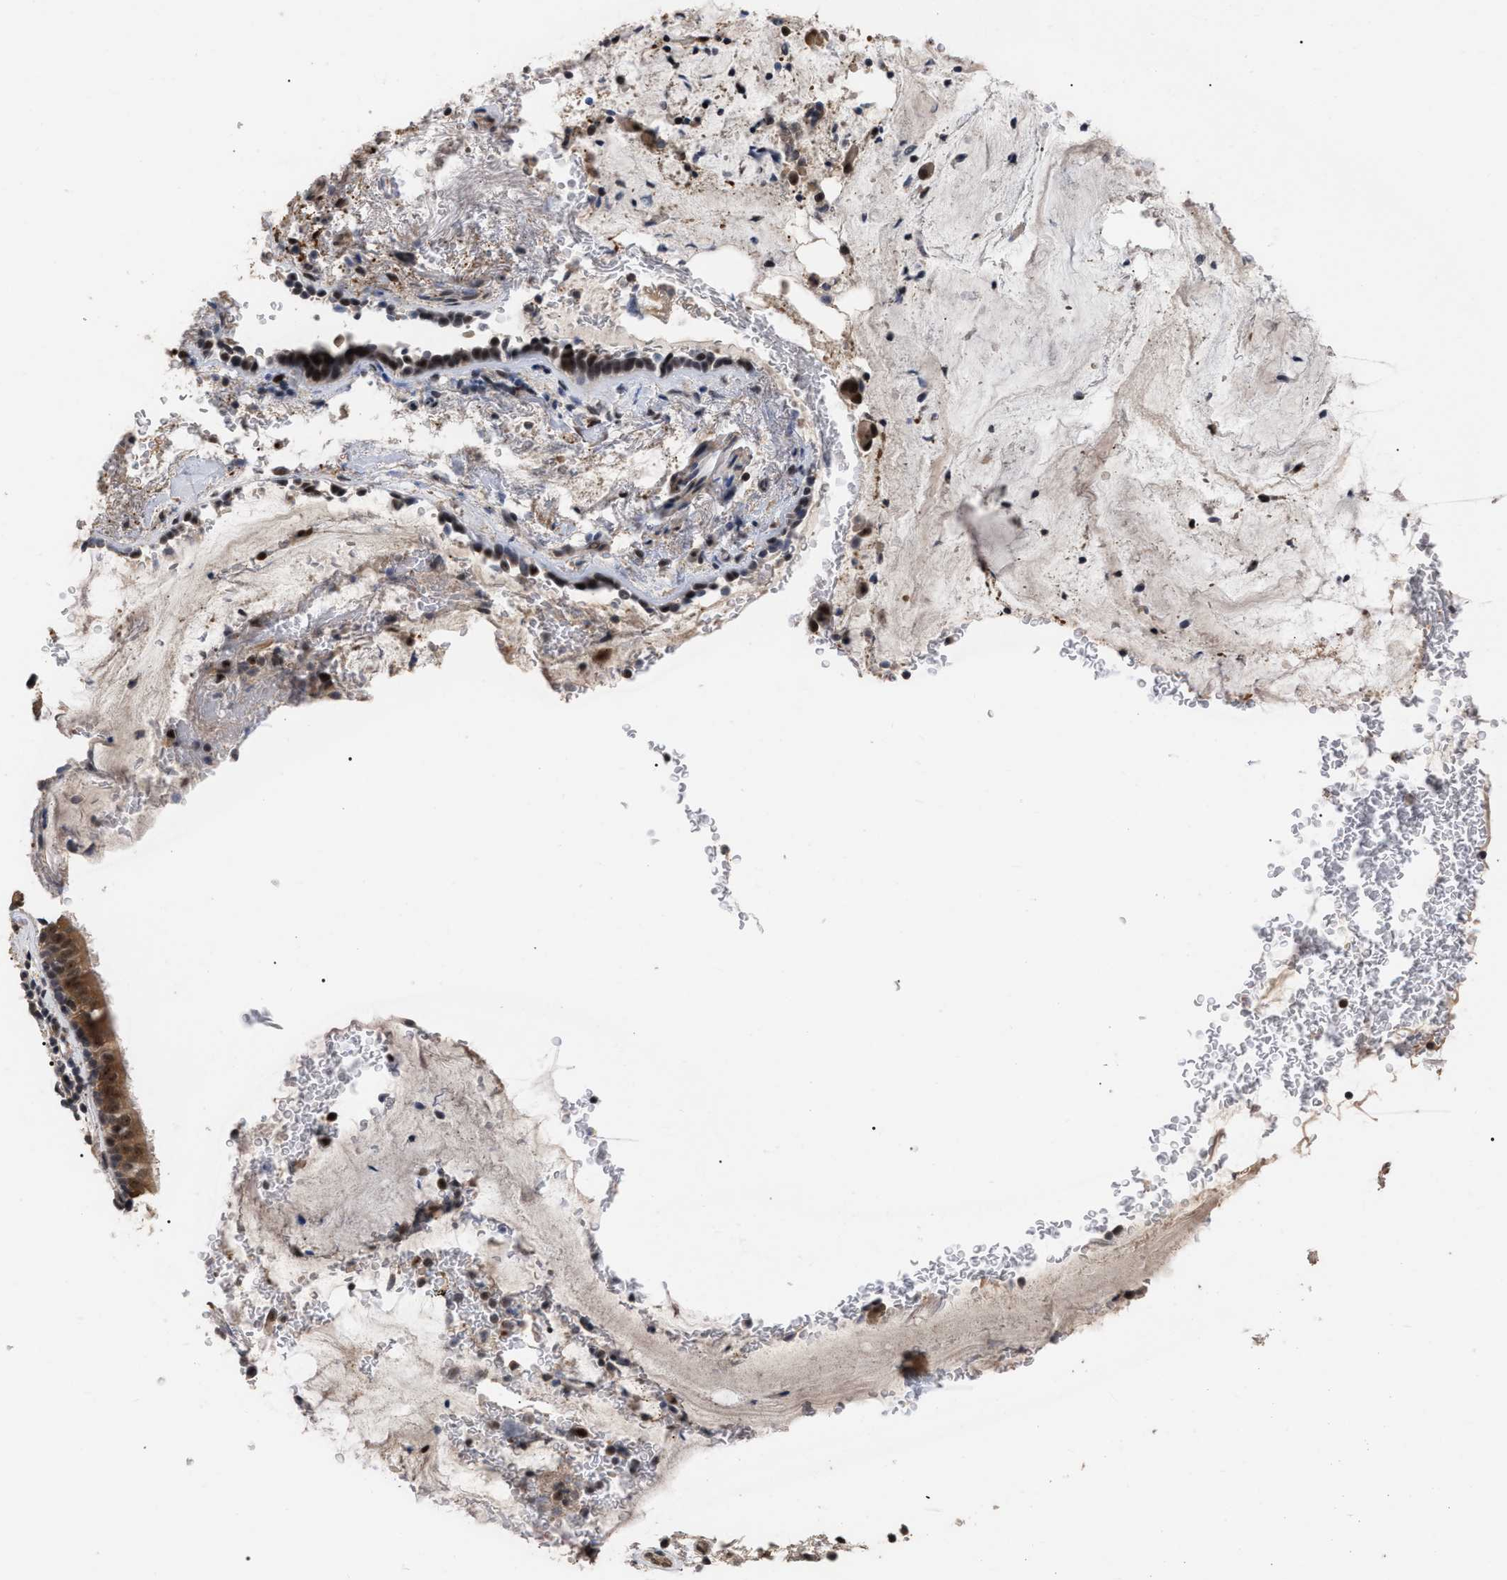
{"staining": {"intensity": "moderate", "quantity": ">75%", "location": "cytoplasmic/membranous,nuclear"}, "tissue": "bronchus", "cell_type": "Respiratory epithelial cells", "image_type": "normal", "snomed": [{"axis": "morphology", "description": "Normal tissue, NOS"}, {"axis": "morphology", "description": "Inflammation, NOS"}, {"axis": "topography", "description": "Cartilage tissue"}, {"axis": "topography", "description": "Bronchus"}], "caption": "Immunohistochemistry (IHC) image of benign bronchus: human bronchus stained using immunohistochemistry (IHC) reveals medium levels of moderate protein expression localized specifically in the cytoplasmic/membranous,nuclear of respiratory epithelial cells, appearing as a cytoplasmic/membranous,nuclear brown color.", "gene": "JAZF1", "patient": {"sex": "male", "age": 77}}